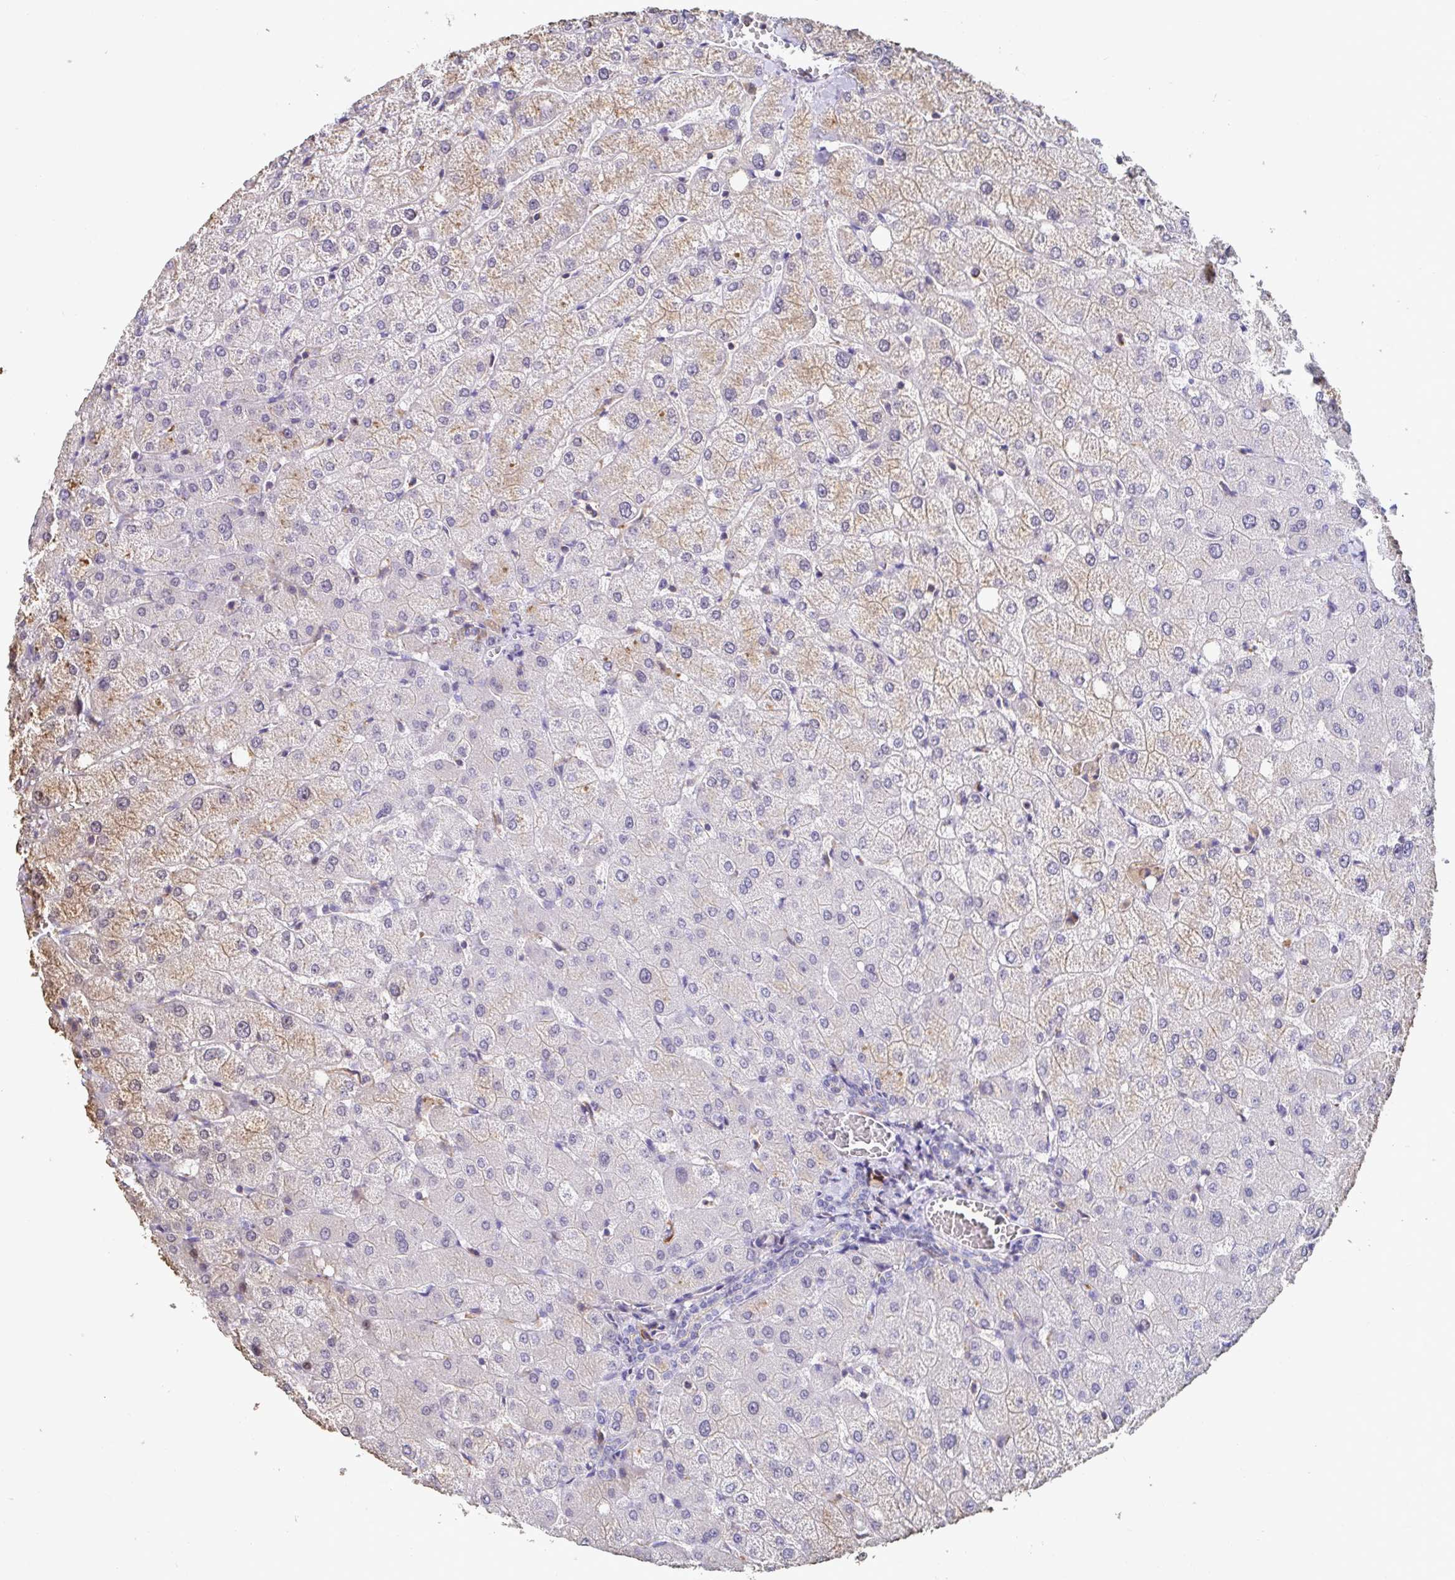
{"staining": {"intensity": "negative", "quantity": "none", "location": "none"}, "tissue": "liver", "cell_type": "Cholangiocytes", "image_type": "normal", "snomed": [{"axis": "morphology", "description": "Normal tissue, NOS"}, {"axis": "topography", "description": "Liver"}], "caption": "There is no significant staining in cholangiocytes of liver.", "gene": "WDR72", "patient": {"sex": "female", "age": 54}}